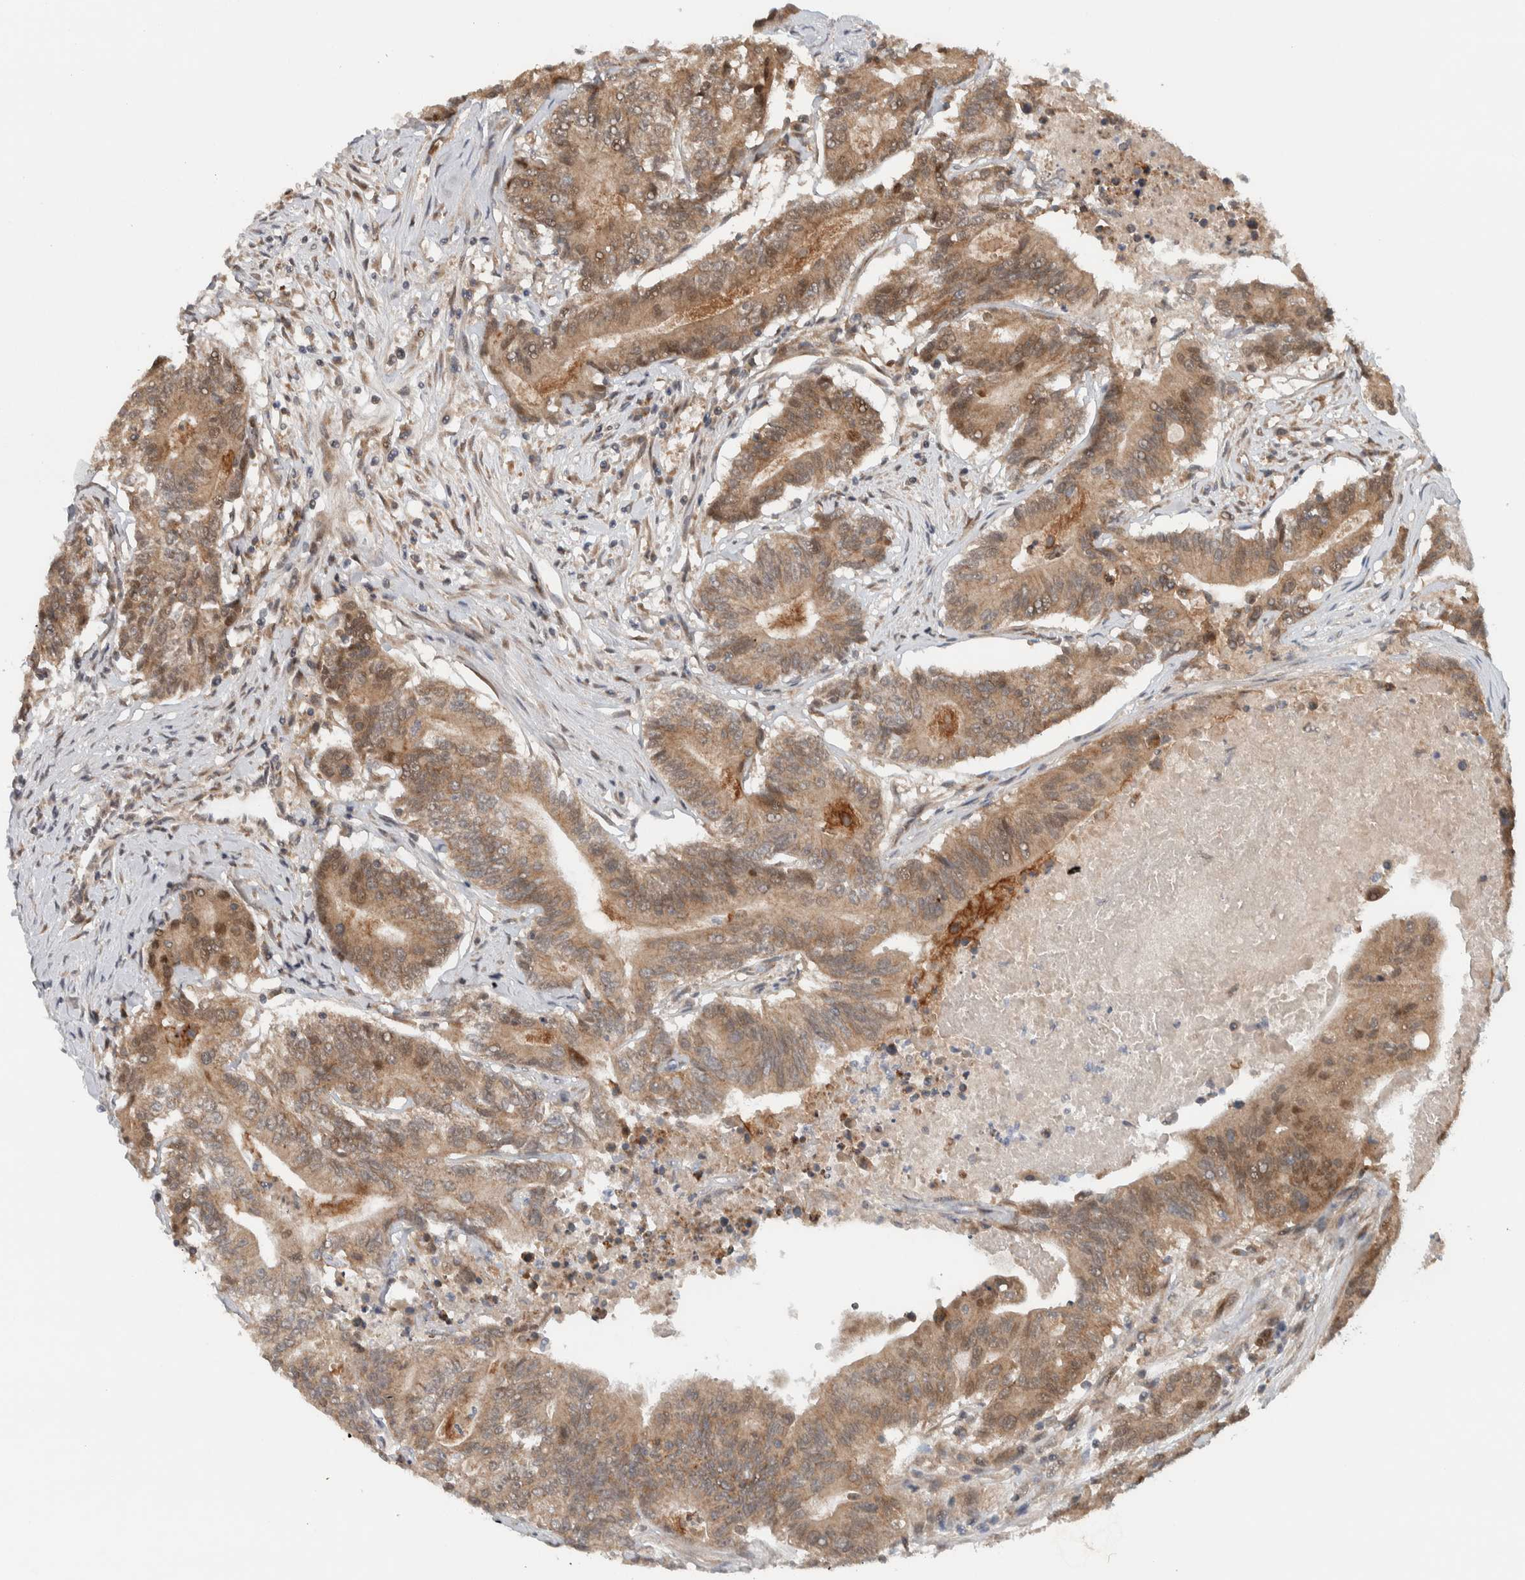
{"staining": {"intensity": "weak", "quantity": ">75%", "location": "cytoplasmic/membranous"}, "tissue": "colorectal cancer", "cell_type": "Tumor cells", "image_type": "cancer", "snomed": [{"axis": "morphology", "description": "Adenocarcinoma, NOS"}, {"axis": "topography", "description": "Colon"}], "caption": "Weak cytoplasmic/membranous expression is seen in about >75% of tumor cells in colorectal adenocarcinoma. (DAB IHC with brightfield microscopy, high magnification).", "gene": "KLHL6", "patient": {"sex": "female", "age": 77}}